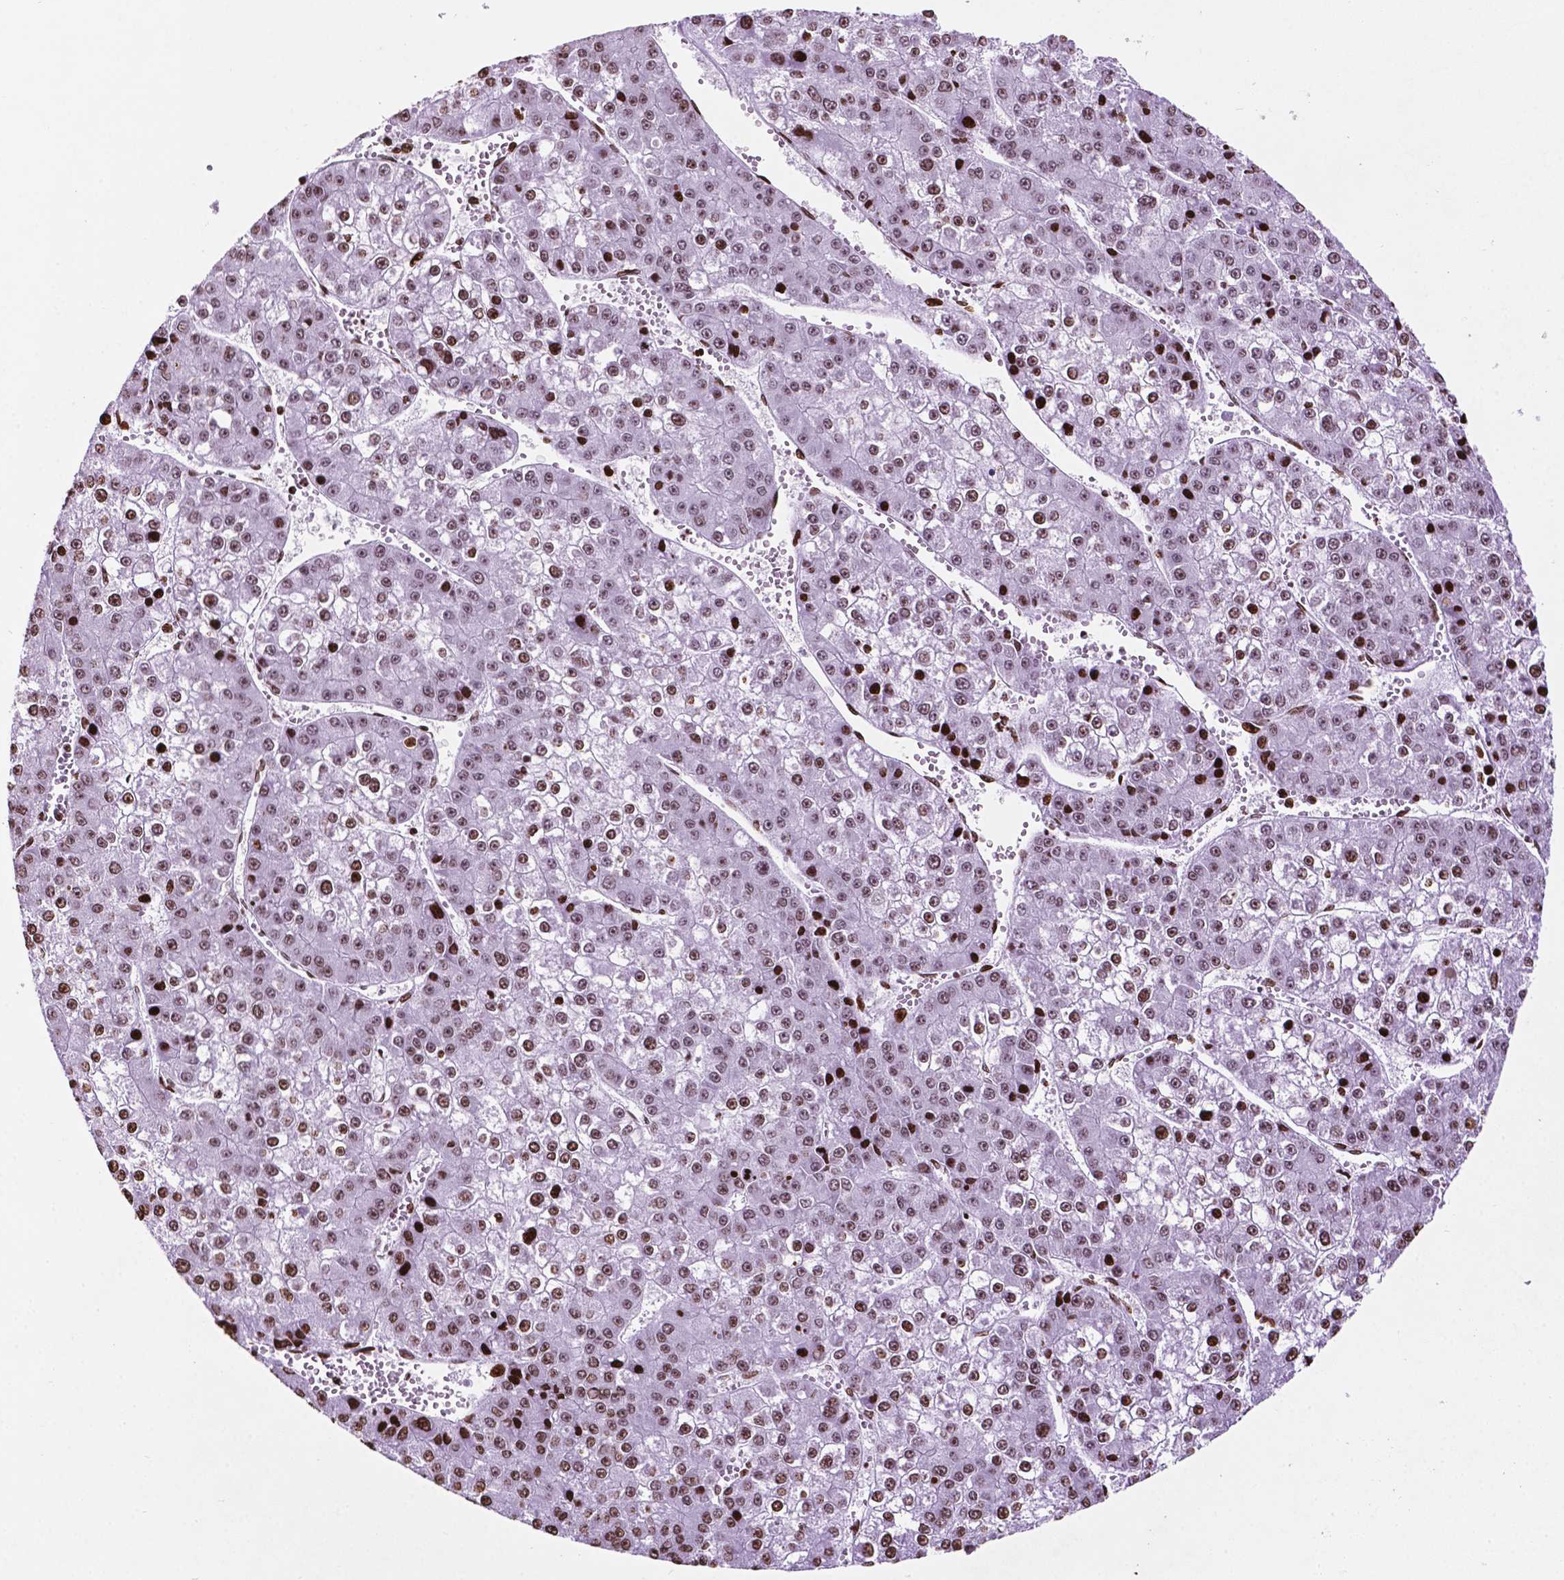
{"staining": {"intensity": "strong", "quantity": ">75%", "location": "nuclear"}, "tissue": "liver cancer", "cell_type": "Tumor cells", "image_type": "cancer", "snomed": [{"axis": "morphology", "description": "Carcinoma, Hepatocellular, NOS"}, {"axis": "topography", "description": "Liver"}], "caption": "This is a micrograph of IHC staining of hepatocellular carcinoma (liver), which shows strong positivity in the nuclear of tumor cells.", "gene": "TMEM250", "patient": {"sex": "female", "age": 73}}